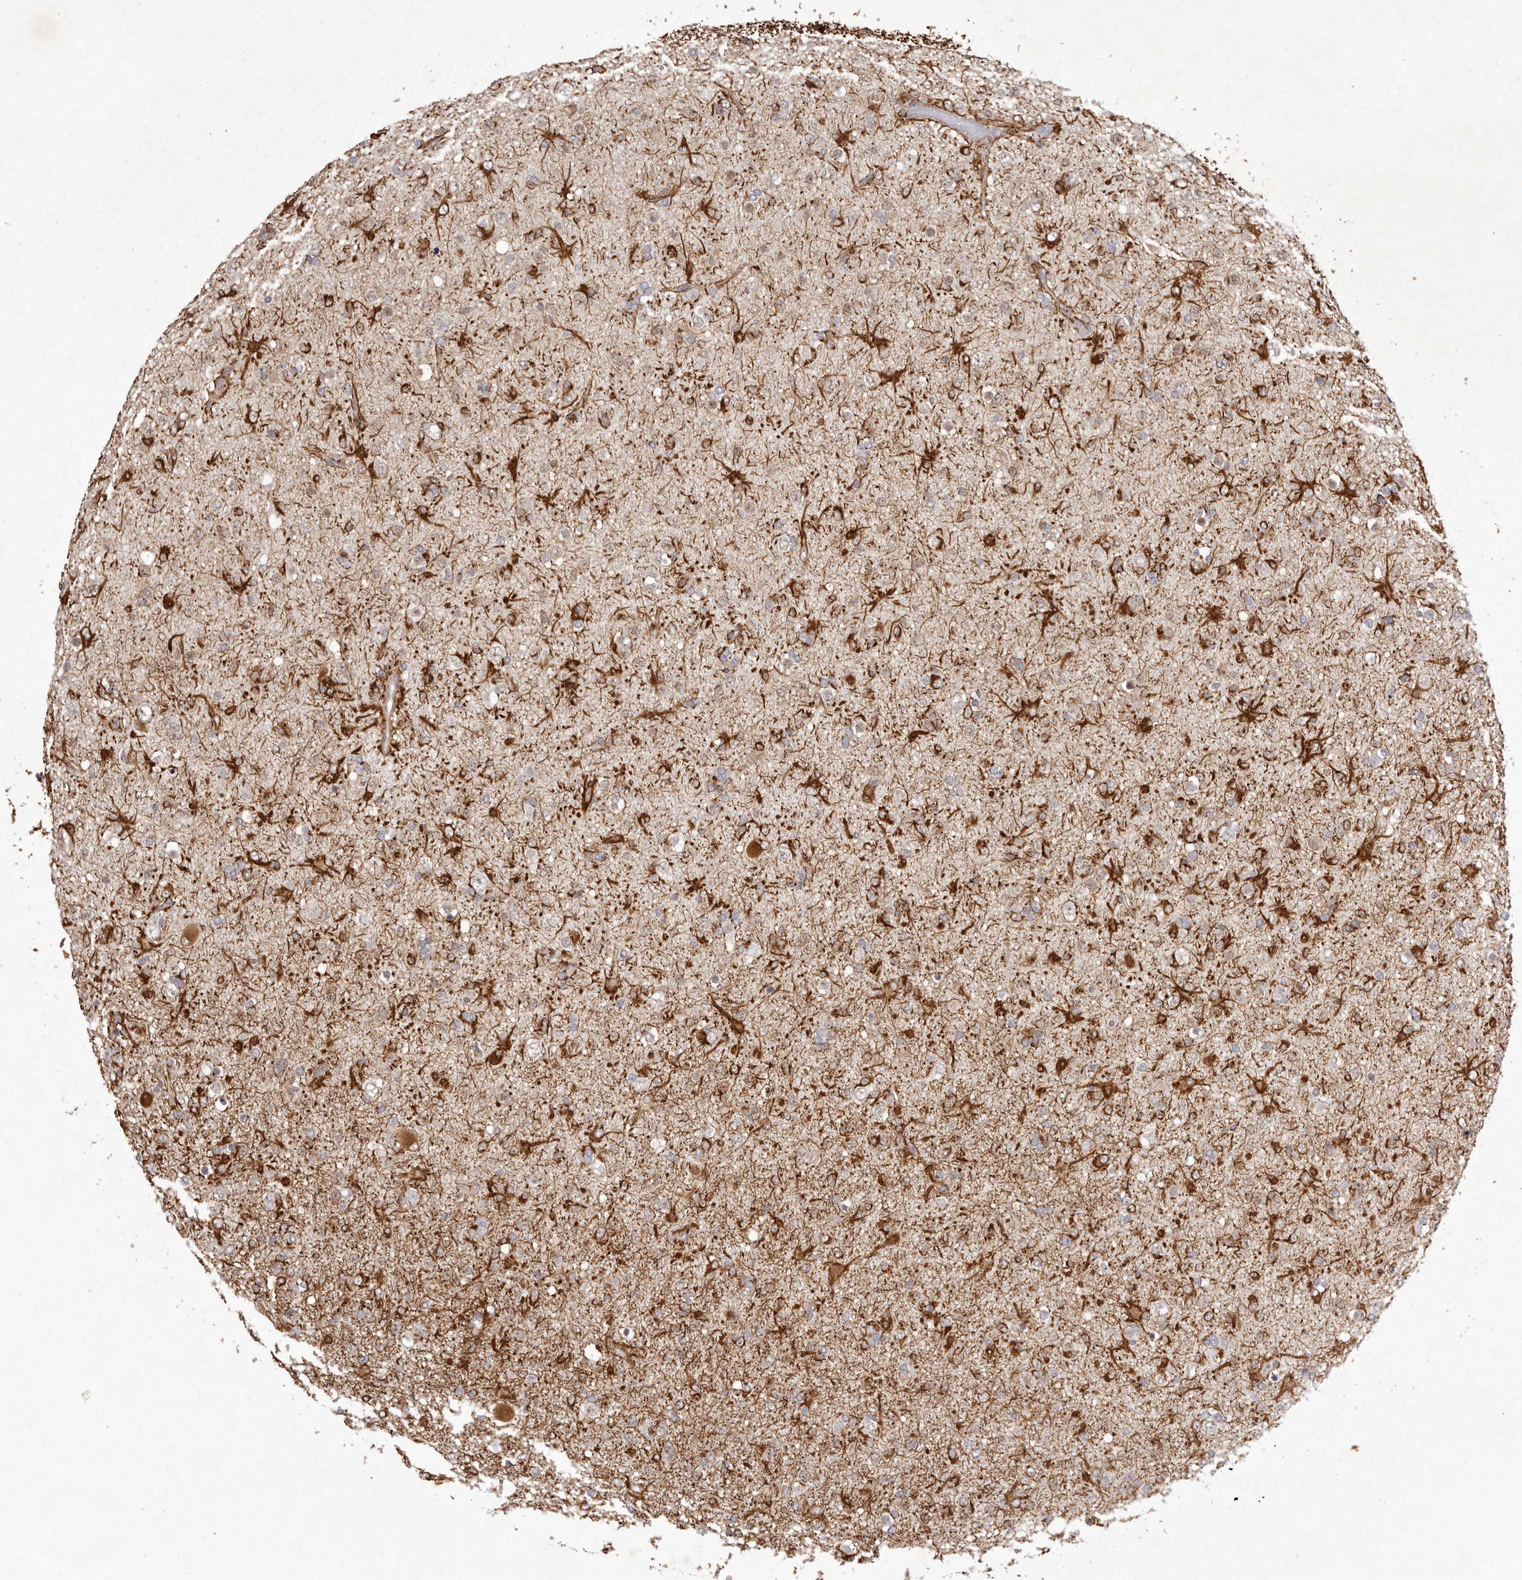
{"staining": {"intensity": "moderate", "quantity": "25%-75%", "location": "cytoplasmic/membranous"}, "tissue": "glioma", "cell_type": "Tumor cells", "image_type": "cancer", "snomed": [{"axis": "morphology", "description": "Glioma, malignant, Low grade"}, {"axis": "topography", "description": "Brain"}], "caption": "Moderate cytoplasmic/membranous staining is seen in about 25%-75% of tumor cells in malignant glioma (low-grade).", "gene": "BUD31", "patient": {"sex": "male", "age": 65}}